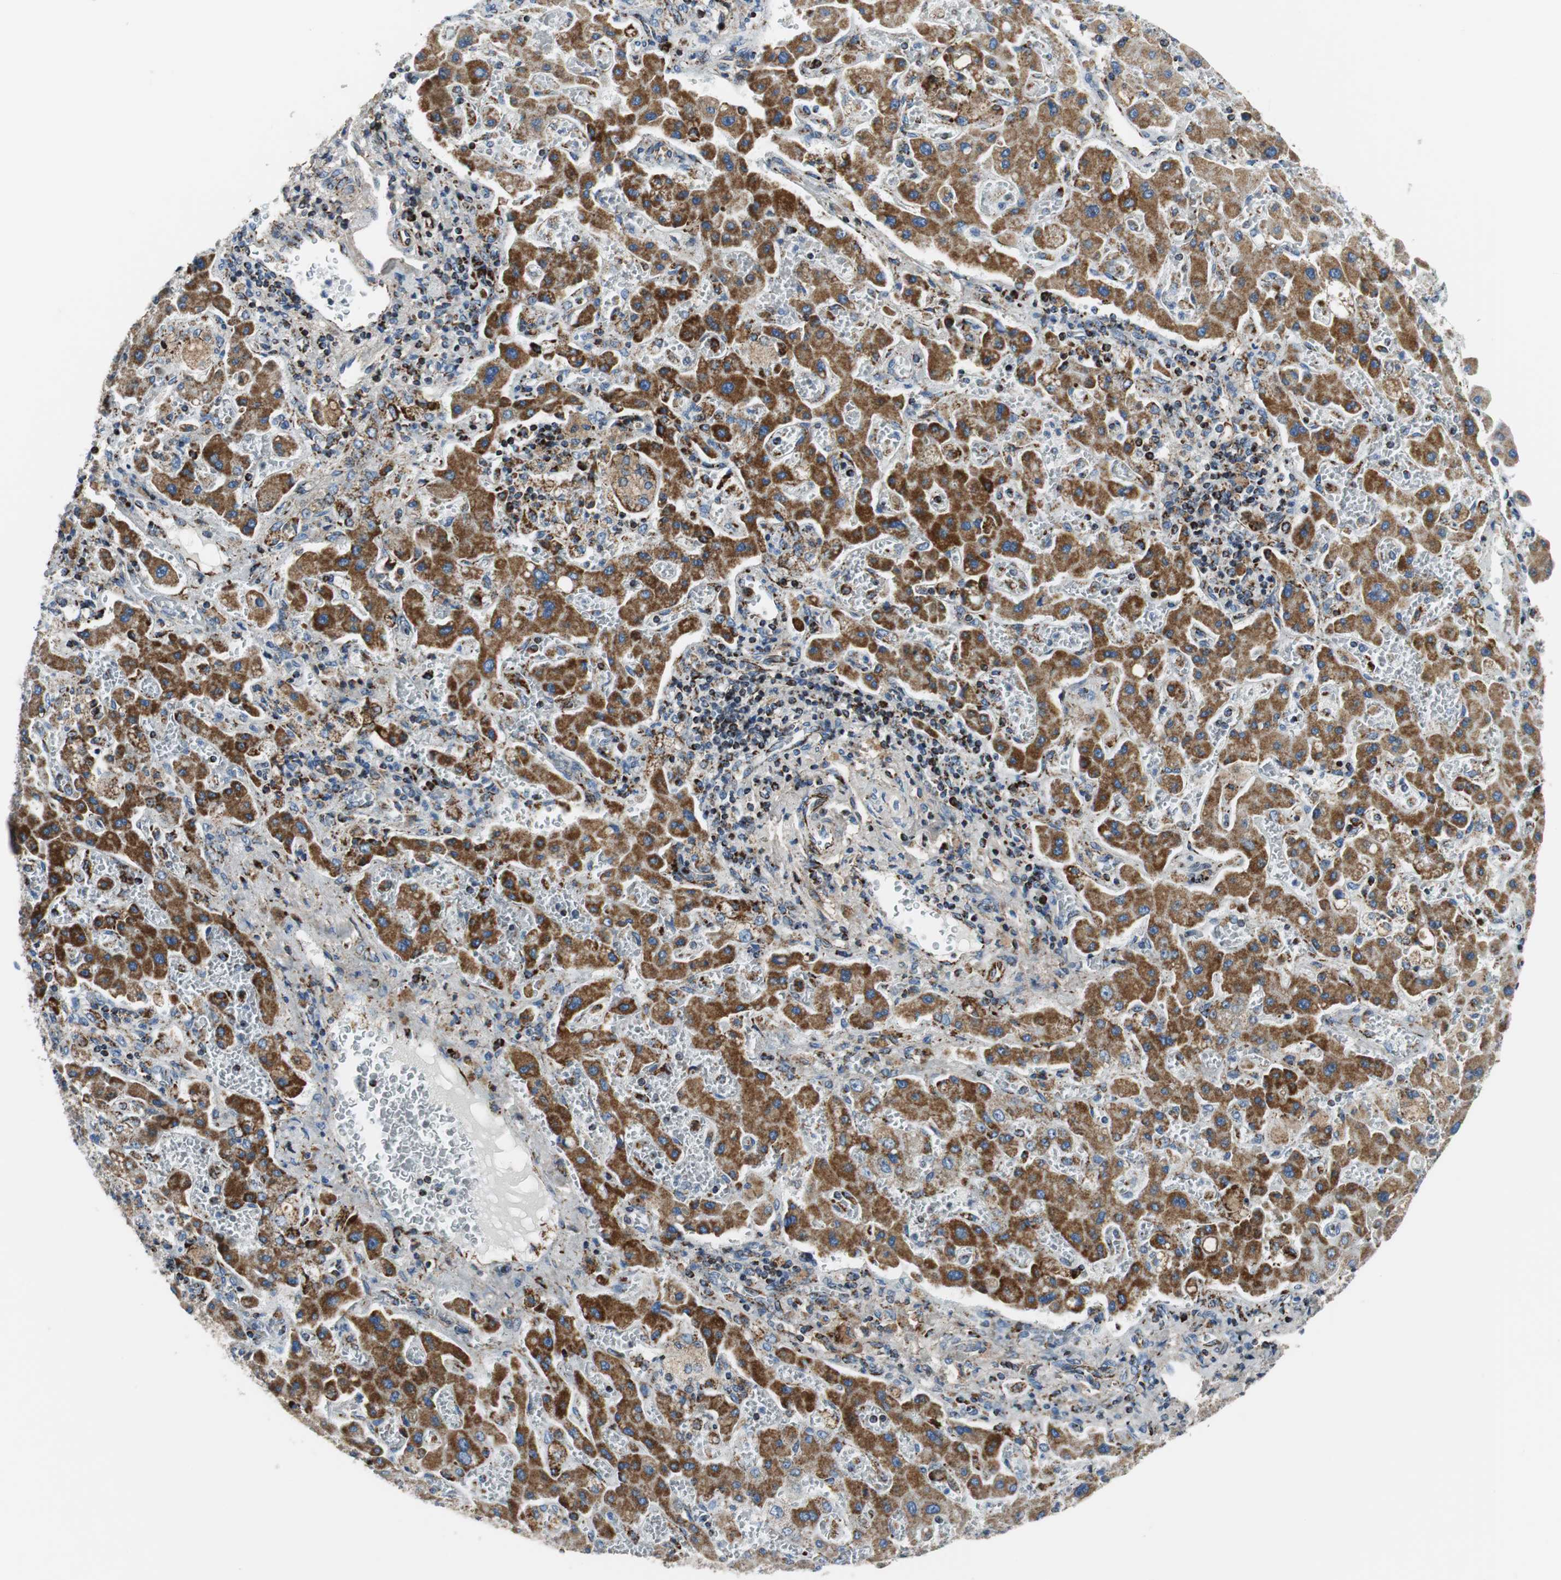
{"staining": {"intensity": "moderate", "quantity": ">75%", "location": "cytoplasmic/membranous"}, "tissue": "liver cancer", "cell_type": "Tumor cells", "image_type": "cancer", "snomed": [{"axis": "morphology", "description": "Cholangiocarcinoma"}, {"axis": "topography", "description": "Liver"}], "caption": "Cholangiocarcinoma (liver) stained for a protein (brown) demonstrates moderate cytoplasmic/membranous positive expression in about >75% of tumor cells.", "gene": "C1QTNF7", "patient": {"sex": "male", "age": 50}}